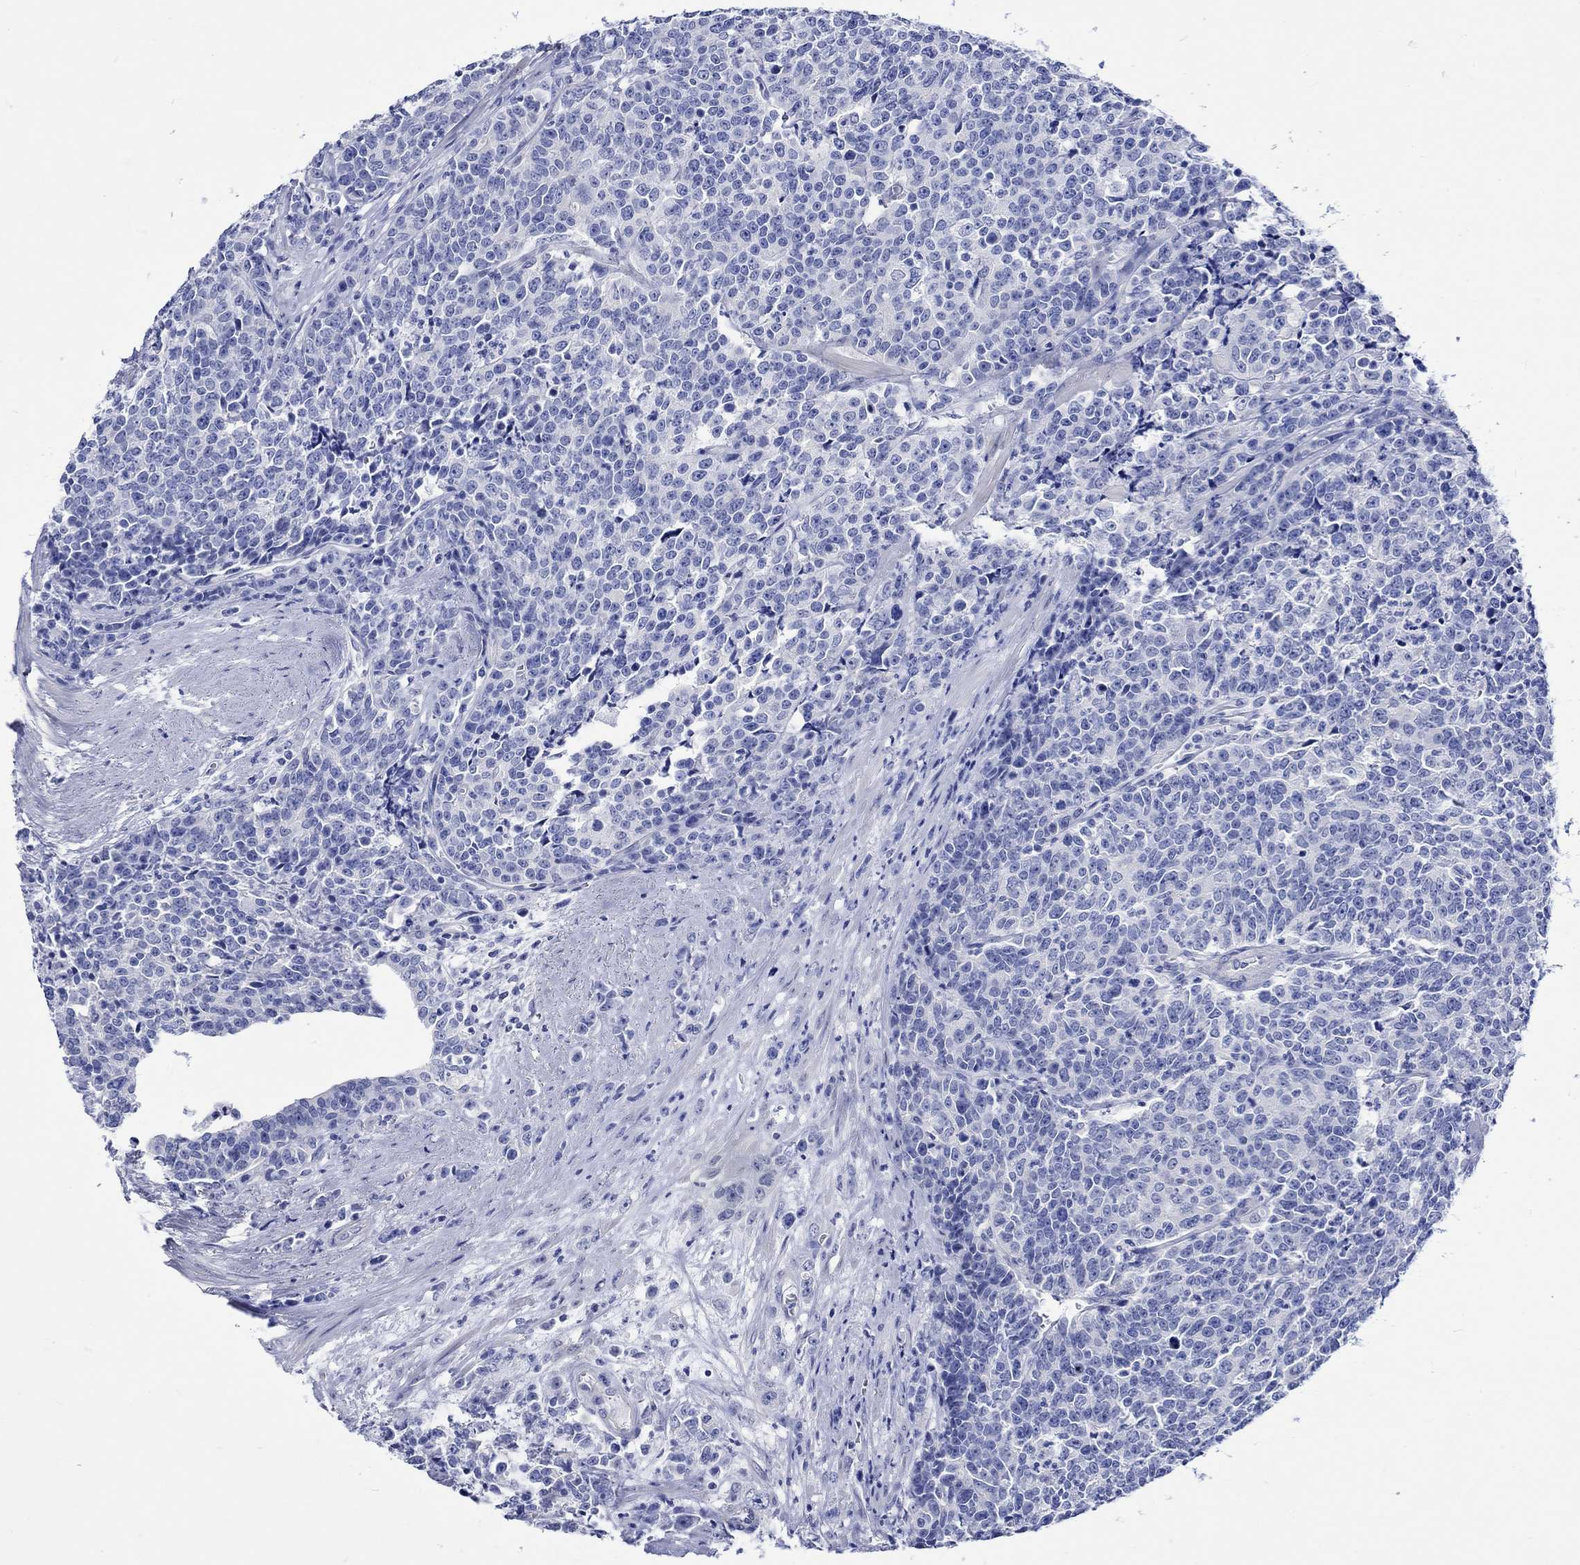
{"staining": {"intensity": "negative", "quantity": "none", "location": "none"}, "tissue": "prostate cancer", "cell_type": "Tumor cells", "image_type": "cancer", "snomed": [{"axis": "morphology", "description": "Adenocarcinoma, NOS"}, {"axis": "topography", "description": "Prostate"}], "caption": "The immunohistochemistry image has no significant staining in tumor cells of prostate cancer (adenocarcinoma) tissue.", "gene": "HARBI1", "patient": {"sex": "male", "age": 67}}